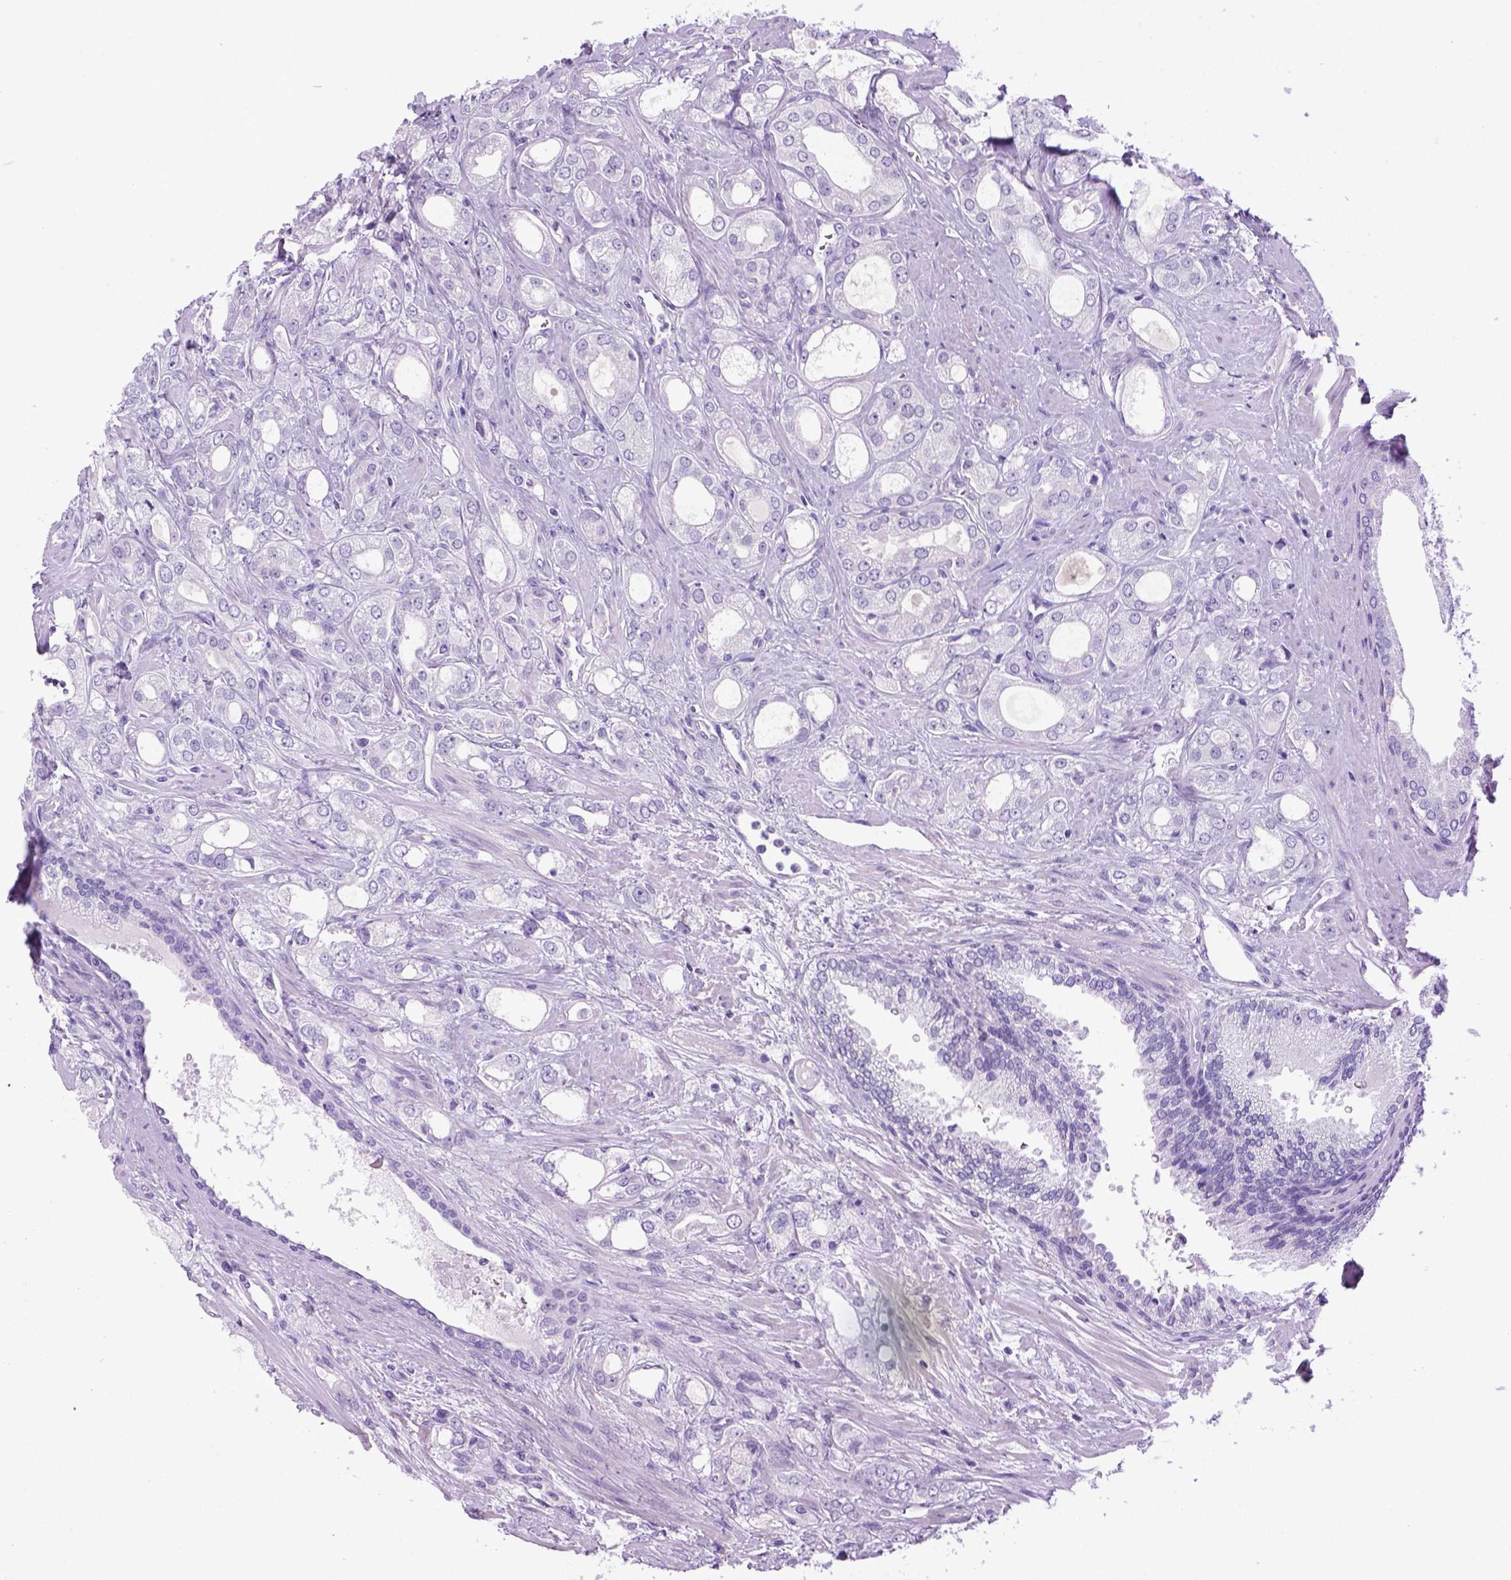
{"staining": {"intensity": "negative", "quantity": "none", "location": "none"}, "tissue": "prostate cancer", "cell_type": "Tumor cells", "image_type": "cancer", "snomed": [{"axis": "morphology", "description": "Adenocarcinoma, NOS"}, {"axis": "morphology", "description": "Adenocarcinoma, High grade"}, {"axis": "topography", "description": "Prostate"}], "caption": "A histopathology image of human adenocarcinoma (prostate) is negative for staining in tumor cells.", "gene": "SGCG", "patient": {"sex": "male", "age": 70}}